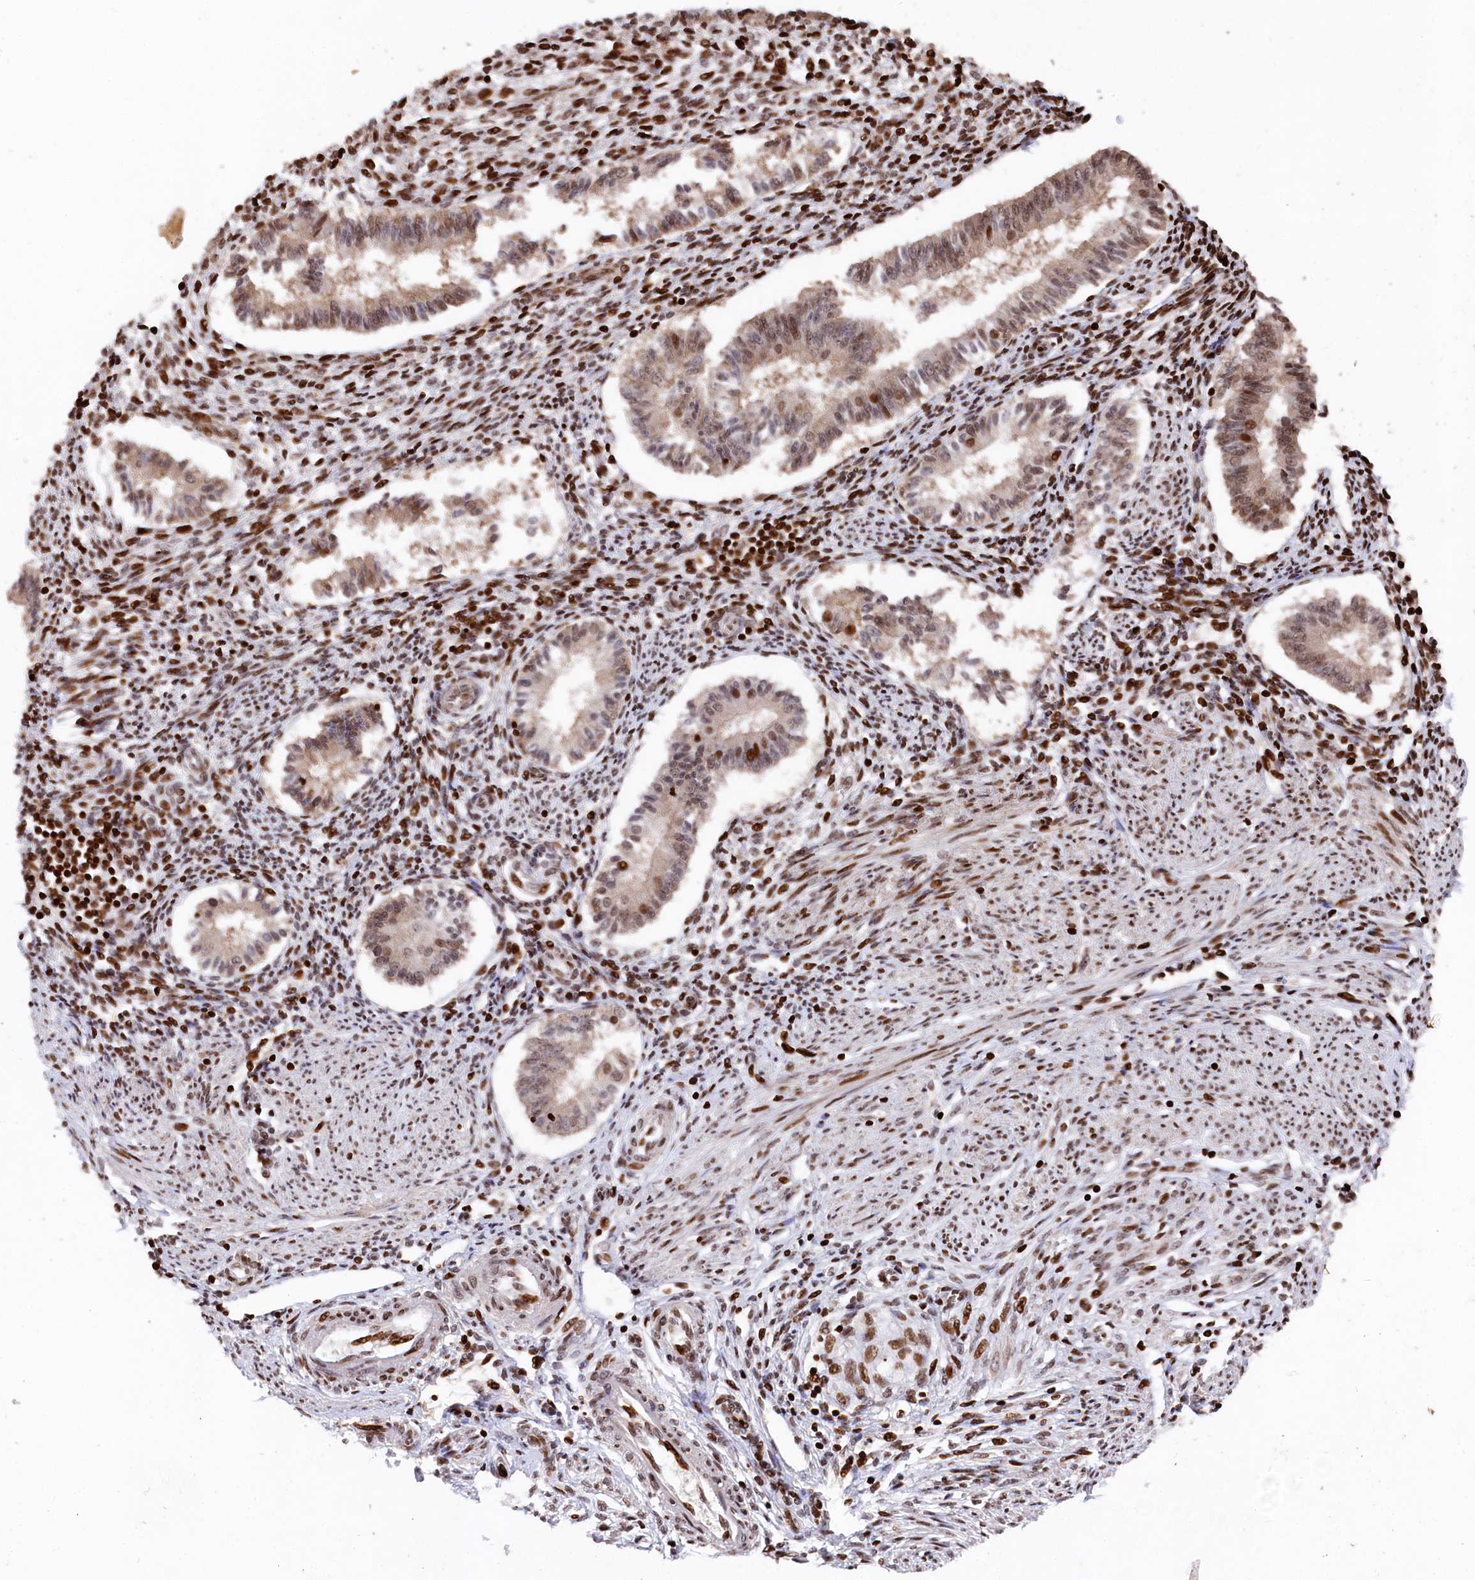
{"staining": {"intensity": "strong", "quantity": "25%-75%", "location": "nuclear"}, "tissue": "endometrium", "cell_type": "Cells in endometrial stroma", "image_type": "normal", "snomed": [{"axis": "morphology", "description": "Normal tissue, NOS"}, {"axis": "topography", "description": "Uterus"}, {"axis": "topography", "description": "Endometrium"}], "caption": "This histopathology image shows benign endometrium stained with IHC to label a protein in brown. The nuclear of cells in endometrial stroma show strong positivity for the protein. Nuclei are counter-stained blue.", "gene": "MCF2L2", "patient": {"sex": "female", "age": 48}}